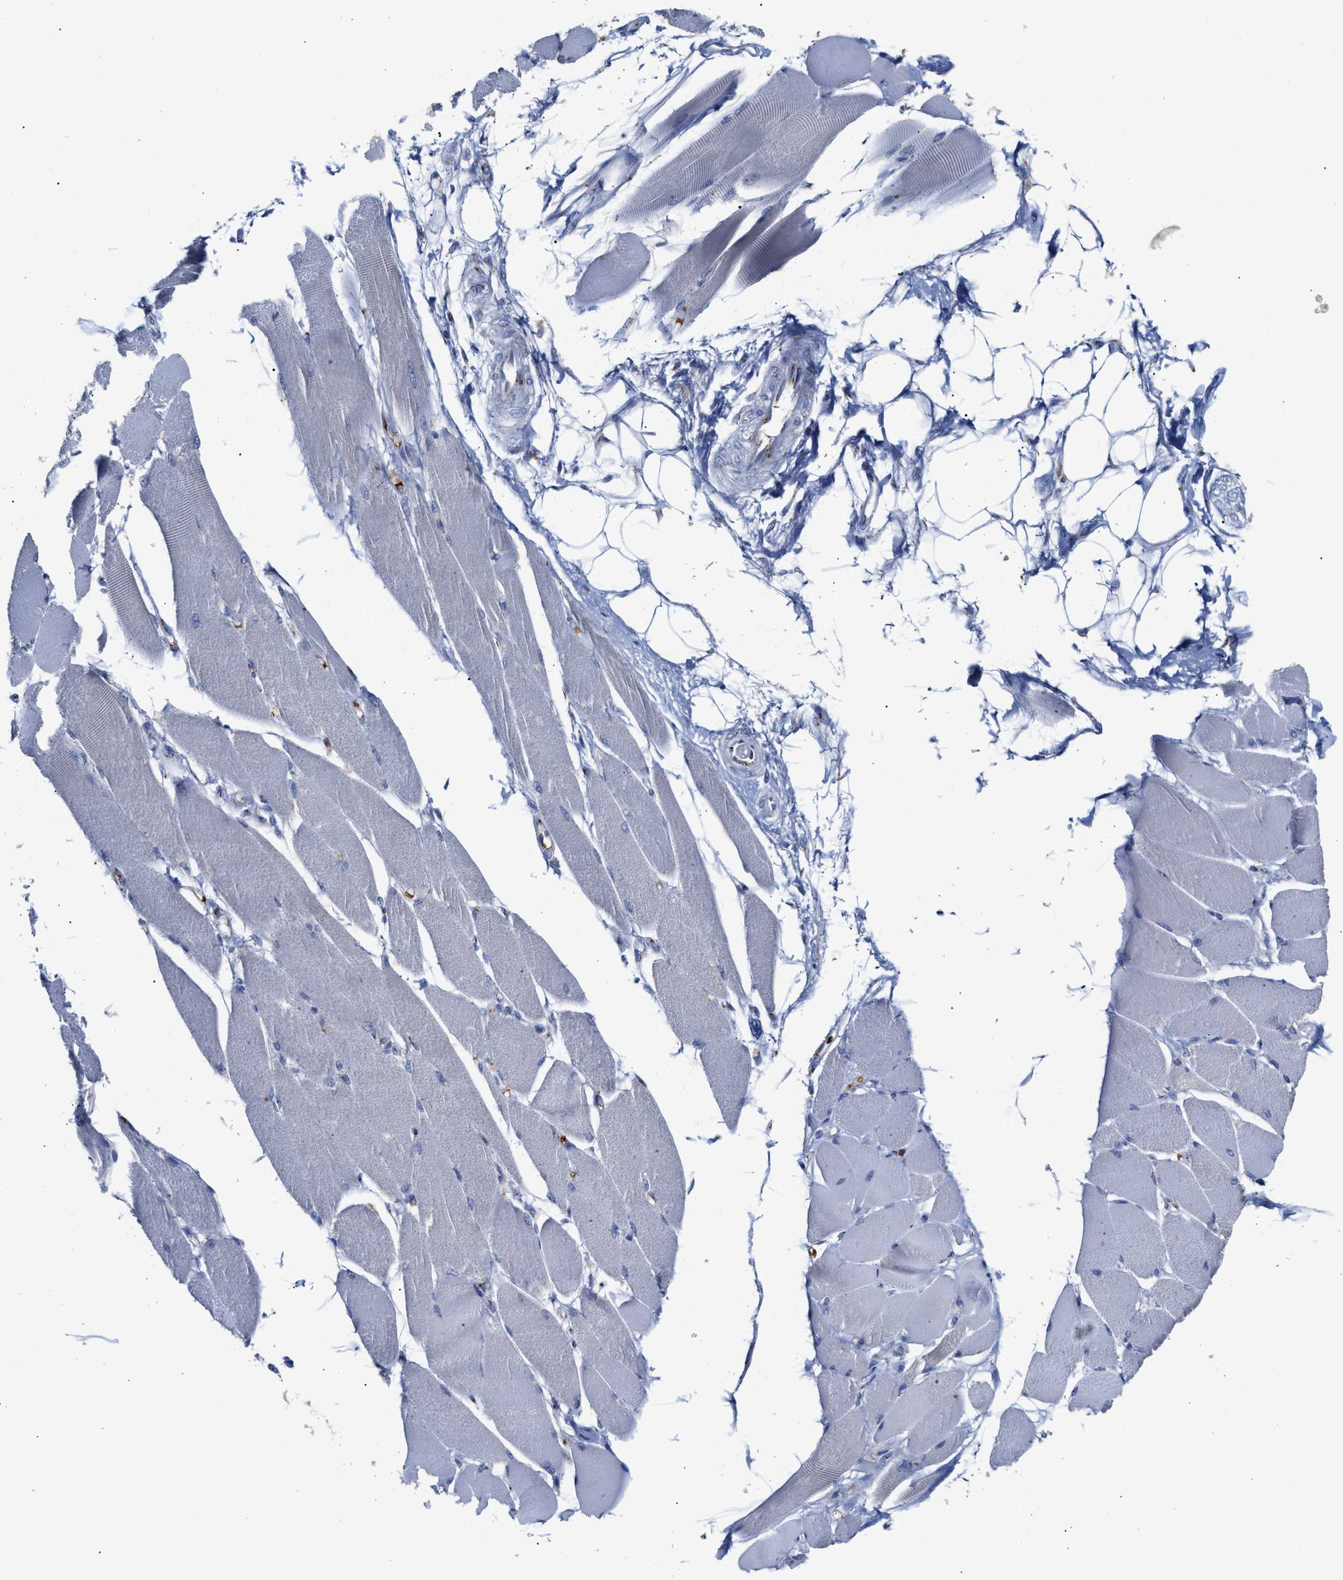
{"staining": {"intensity": "weak", "quantity": "<25%", "location": "cytoplasmic/membranous"}, "tissue": "skeletal muscle", "cell_type": "Myocytes", "image_type": "normal", "snomed": [{"axis": "morphology", "description": "Normal tissue, NOS"}, {"axis": "topography", "description": "Skeletal muscle"}, {"axis": "topography", "description": "Peripheral nerve tissue"}], "caption": "Protein analysis of unremarkable skeletal muscle displays no significant staining in myocytes. (DAB (3,3'-diaminobenzidine) immunohistochemistry (IHC) visualized using brightfield microscopy, high magnification).", "gene": "CCL2", "patient": {"sex": "female", "age": 84}}